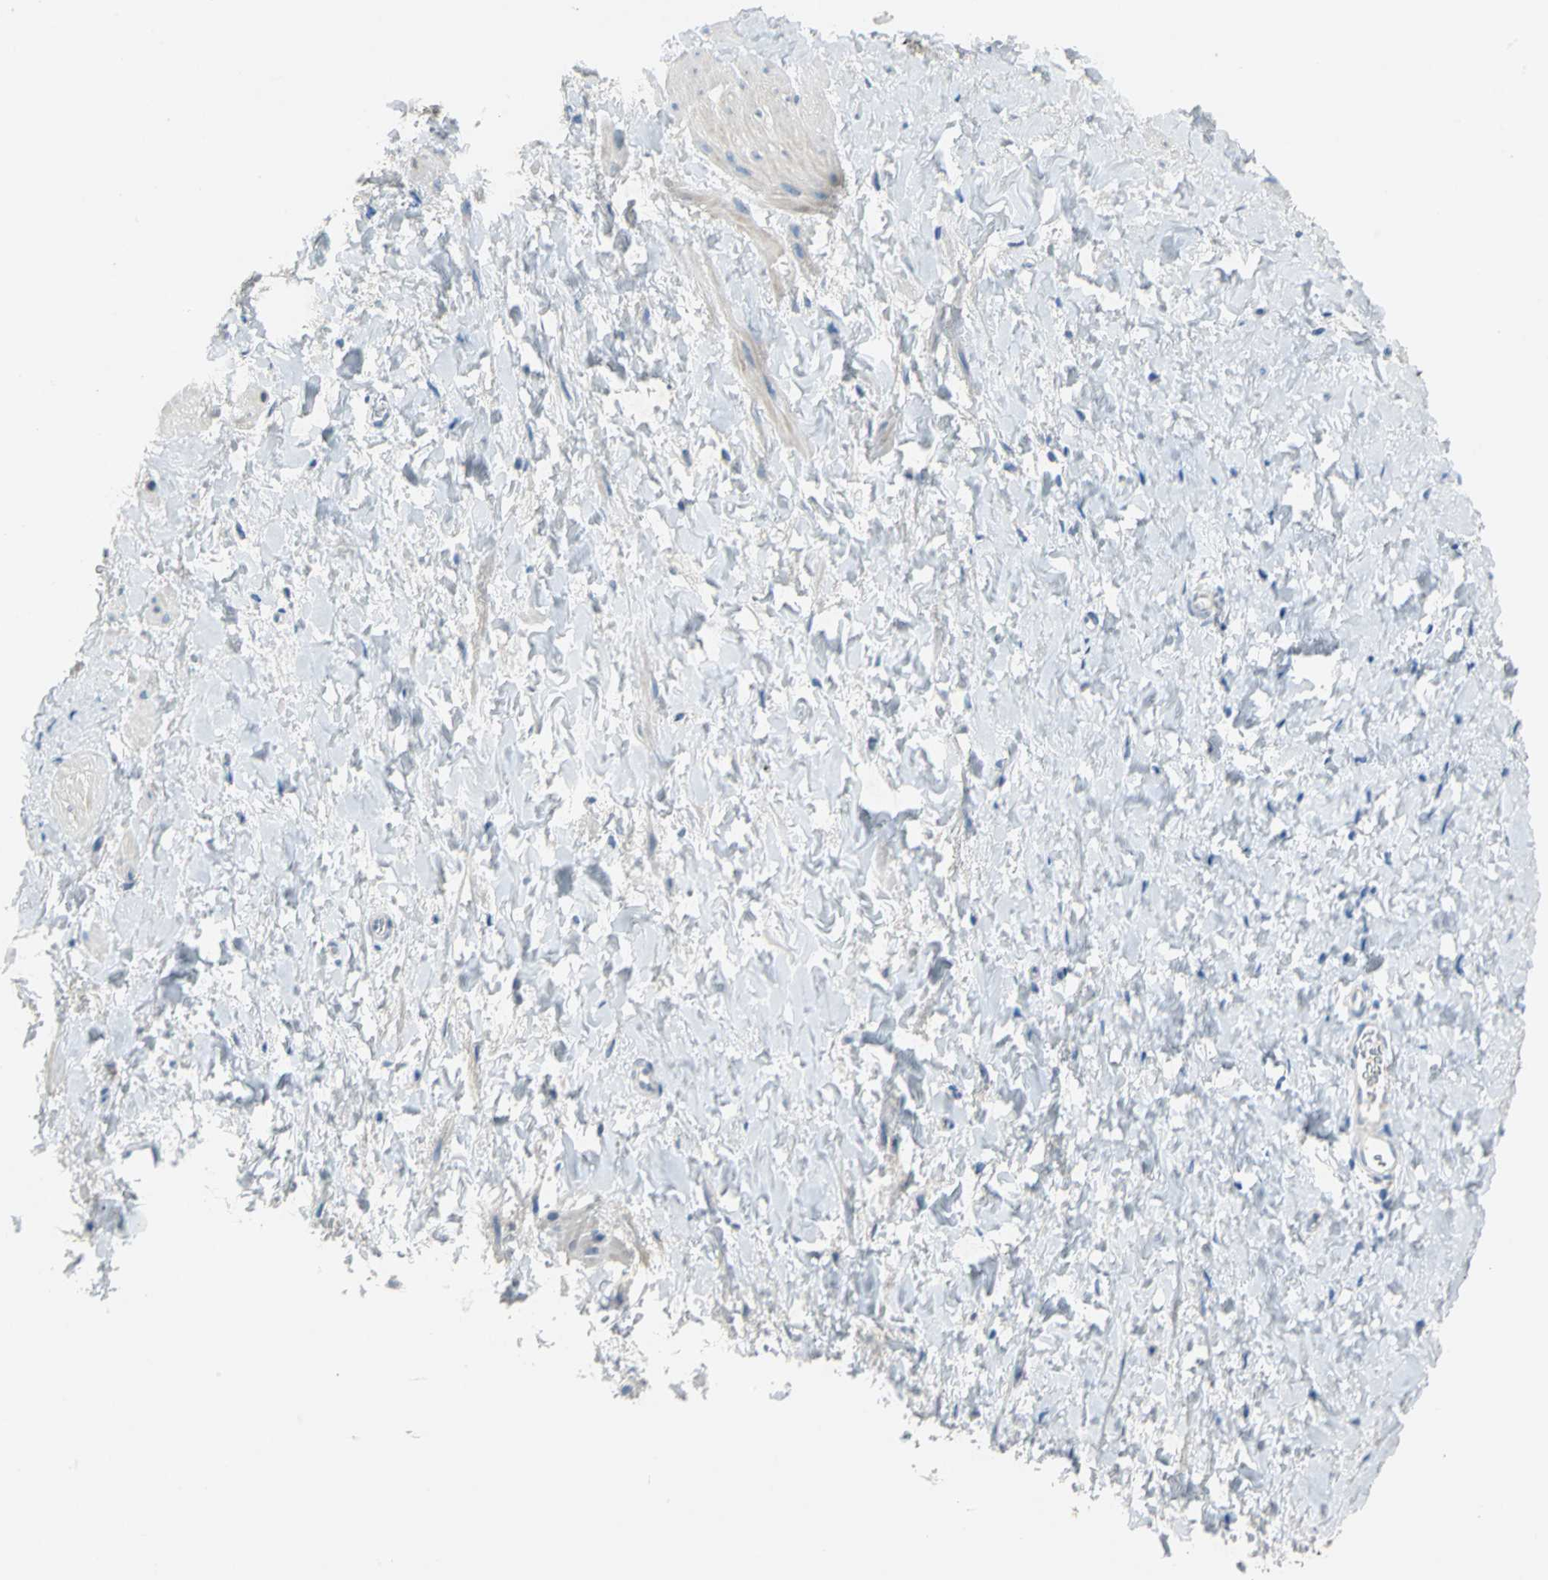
{"staining": {"intensity": "weak", "quantity": "25%-75%", "location": "cytoplasmic/membranous"}, "tissue": "smooth muscle", "cell_type": "Smooth muscle cells", "image_type": "normal", "snomed": [{"axis": "morphology", "description": "Normal tissue, NOS"}, {"axis": "topography", "description": "Smooth muscle"}], "caption": "Immunohistochemical staining of unremarkable smooth muscle demonstrates weak cytoplasmic/membranous protein expression in approximately 25%-75% of smooth muscle cells. (IHC, brightfield microscopy, high magnification).", "gene": "PTGDS", "patient": {"sex": "male", "age": 16}}